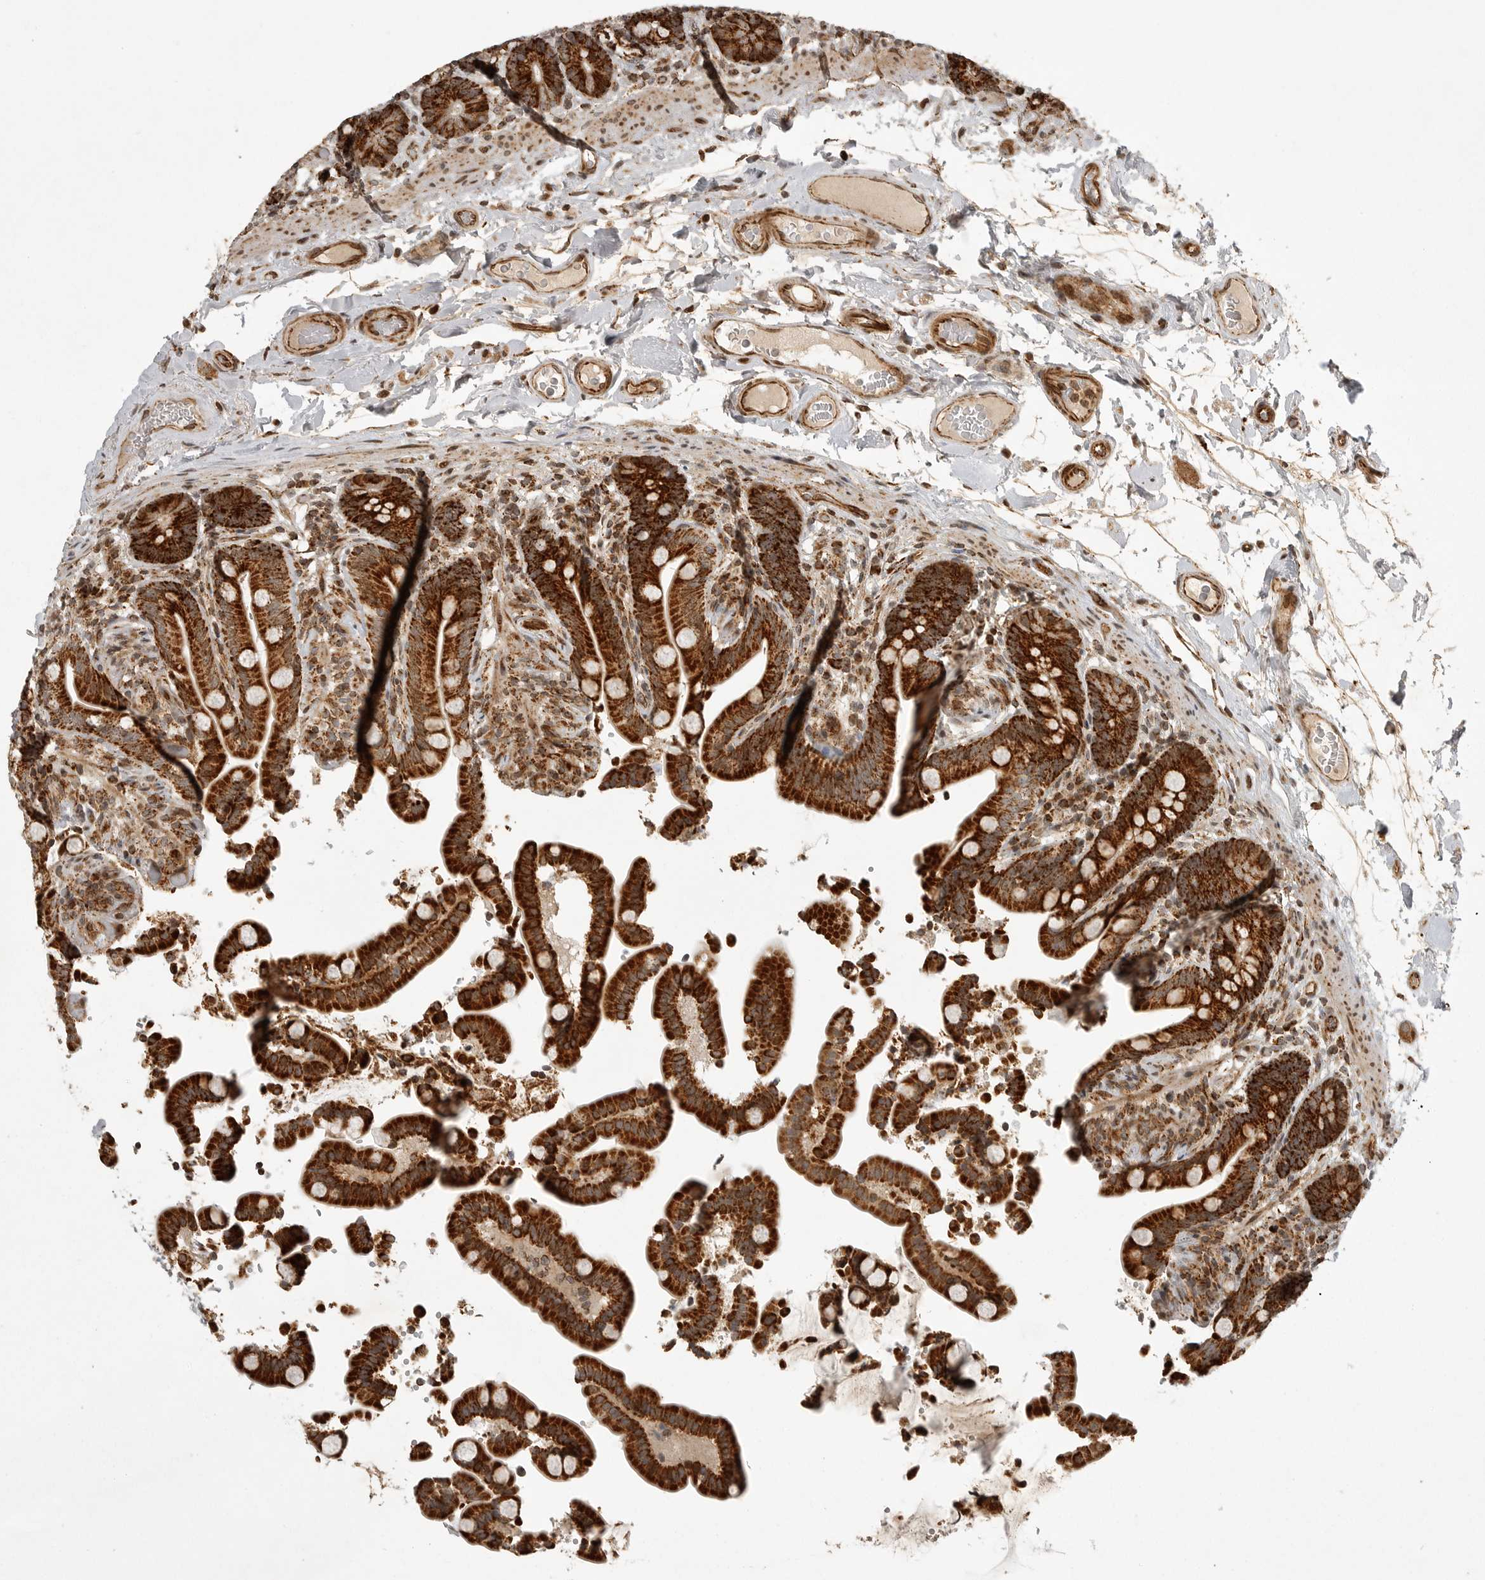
{"staining": {"intensity": "strong", "quantity": ">75%", "location": "cytoplasmic/membranous"}, "tissue": "colon", "cell_type": "Endothelial cells", "image_type": "normal", "snomed": [{"axis": "morphology", "description": "Normal tissue, NOS"}, {"axis": "topography", "description": "Smooth muscle"}, {"axis": "topography", "description": "Colon"}], "caption": "This micrograph exhibits immunohistochemistry (IHC) staining of benign human colon, with high strong cytoplasmic/membranous expression in about >75% of endothelial cells.", "gene": "NARS2", "patient": {"sex": "male", "age": 73}}